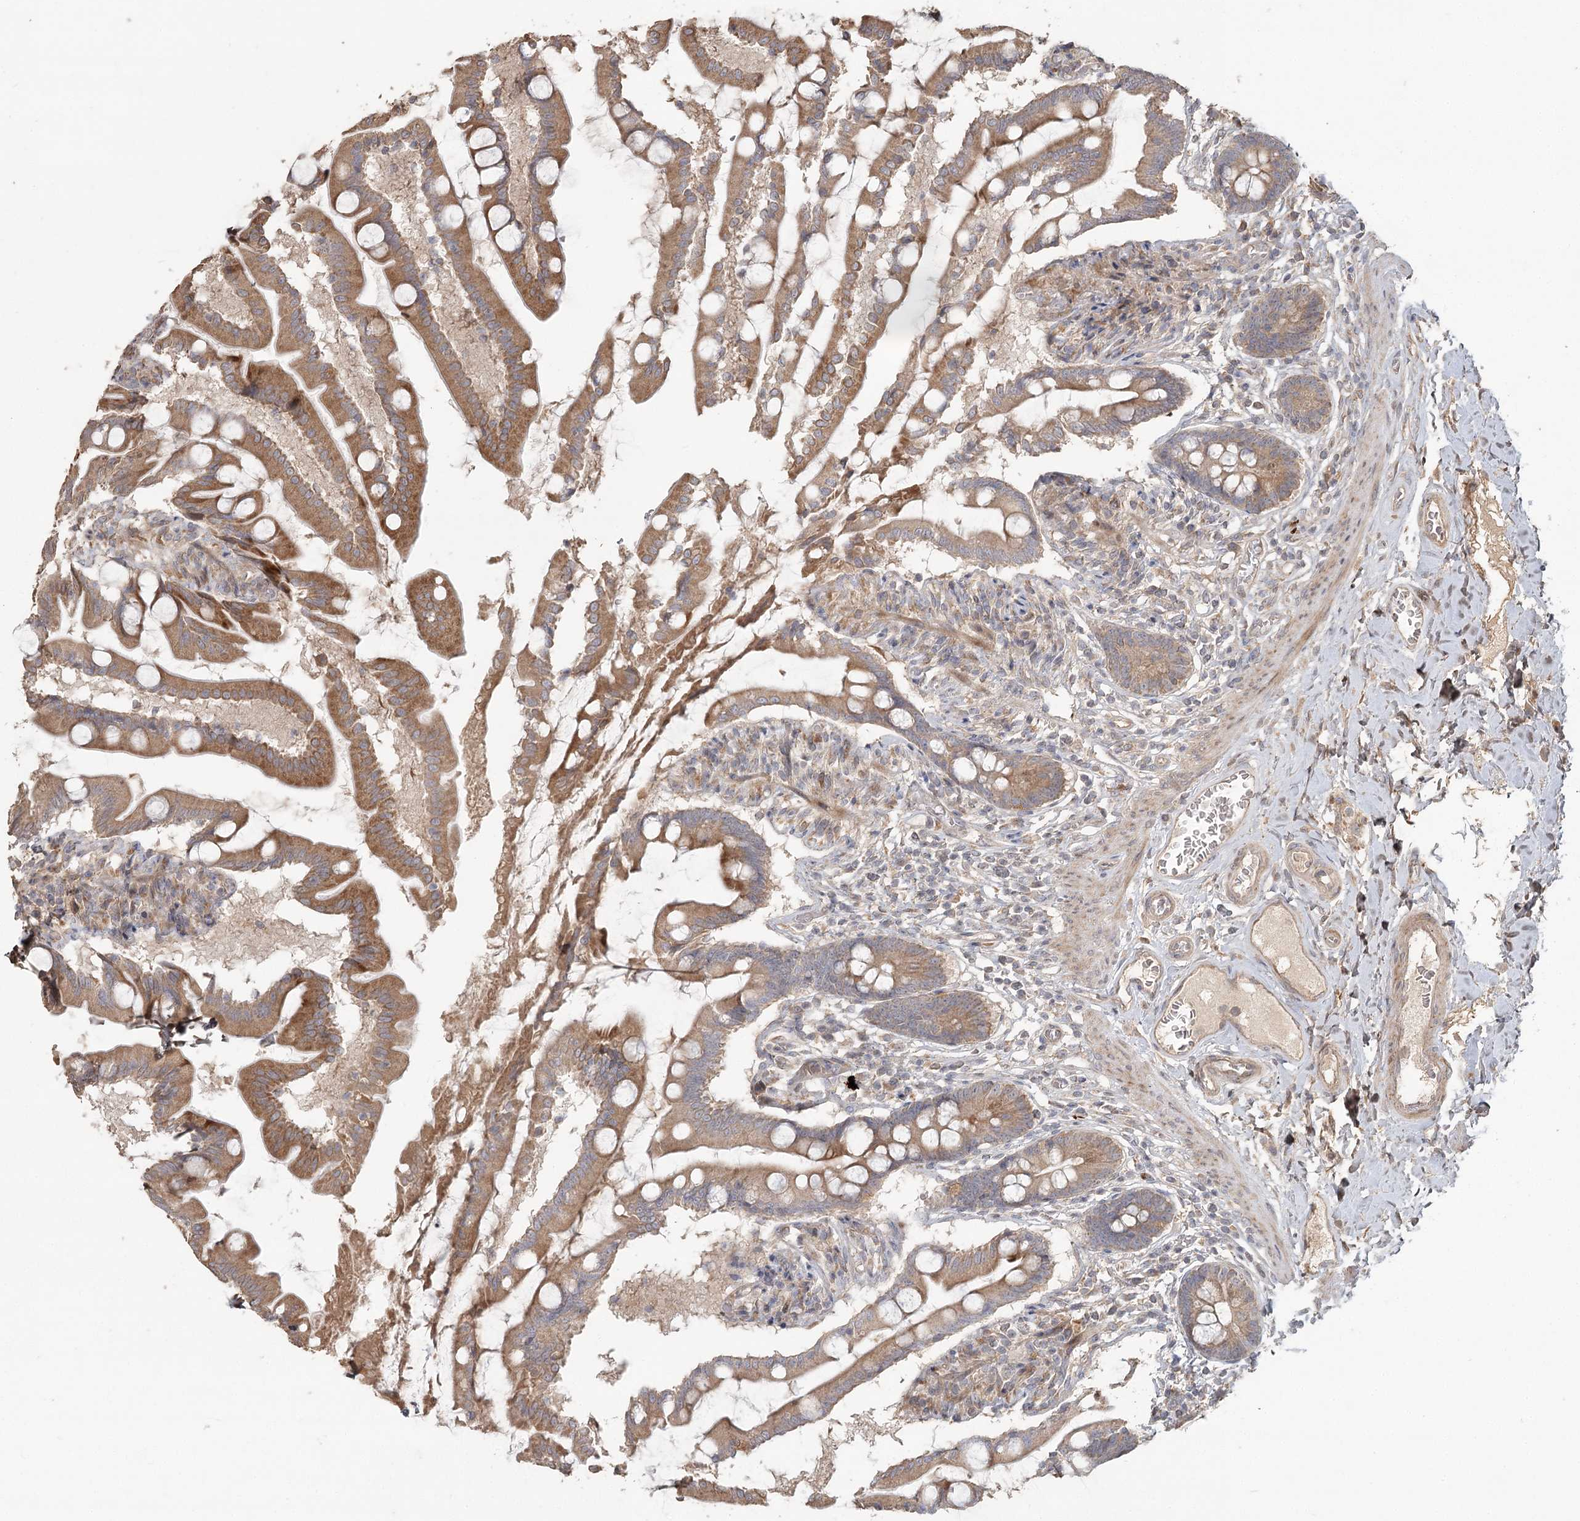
{"staining": {"intensity": "moderate", "quantity": ">75%", "location": "cytoplasmic/membranous"}, "tissue": "small intestine", "cell_type": "Glandular cells", "image_type": "normal", "snomed": [{"axis": "morphology", "description": "Normal tissue, NOS"}, {"axis": "topography", "description": "Small intestine"}], "caption": "IHC (DAB (3,3'-diaminobenzidine)) staining of benign small intestine exhibits moderate cytoplasmic/membranous protein staining in approximately >75% of glandular cells.", "gene": "OBSL1", "patient": {"sex": "female", "age": 56}}